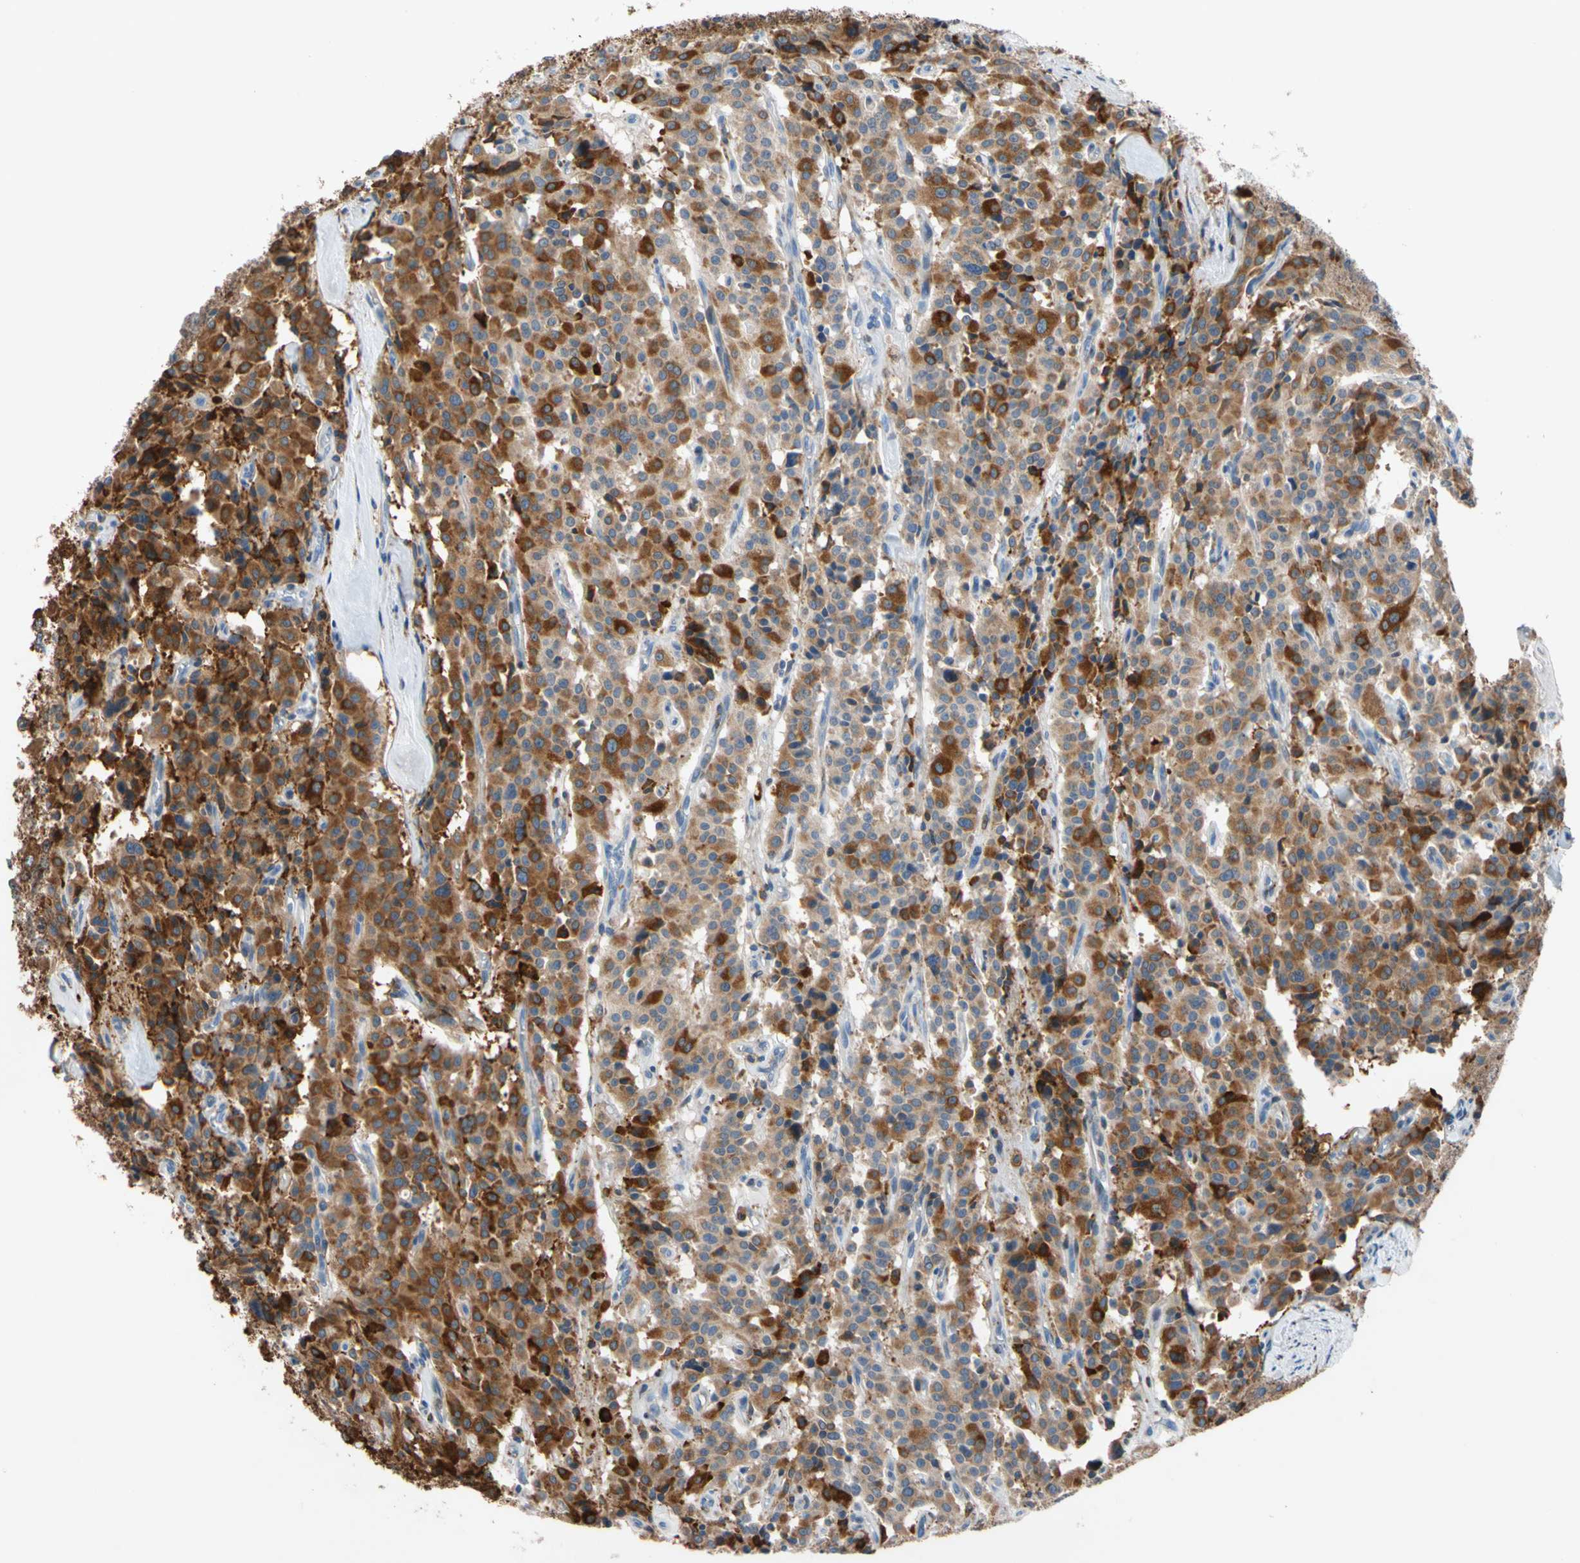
{"staining": {"intensity": "strong", "quantity": ">75%", "location": "cytoplasmic/membranous"}, "tissue": "carcinoid", "cell_type": "Tumor cells", "image_type": "cancer", "snomed": [{"axis": "morphology", "description": "Carcinoid, malignant, NOS"}, {"axis": "topography", "description": "Lung"}], "caption": "IHC of carcinoid demonstrates high levels of strong cytoplasmic/membranous expression in approximately >75% of tumor cells.", "gene": "LRPAP1", "patient": {"sex": "male", "age": 30}}